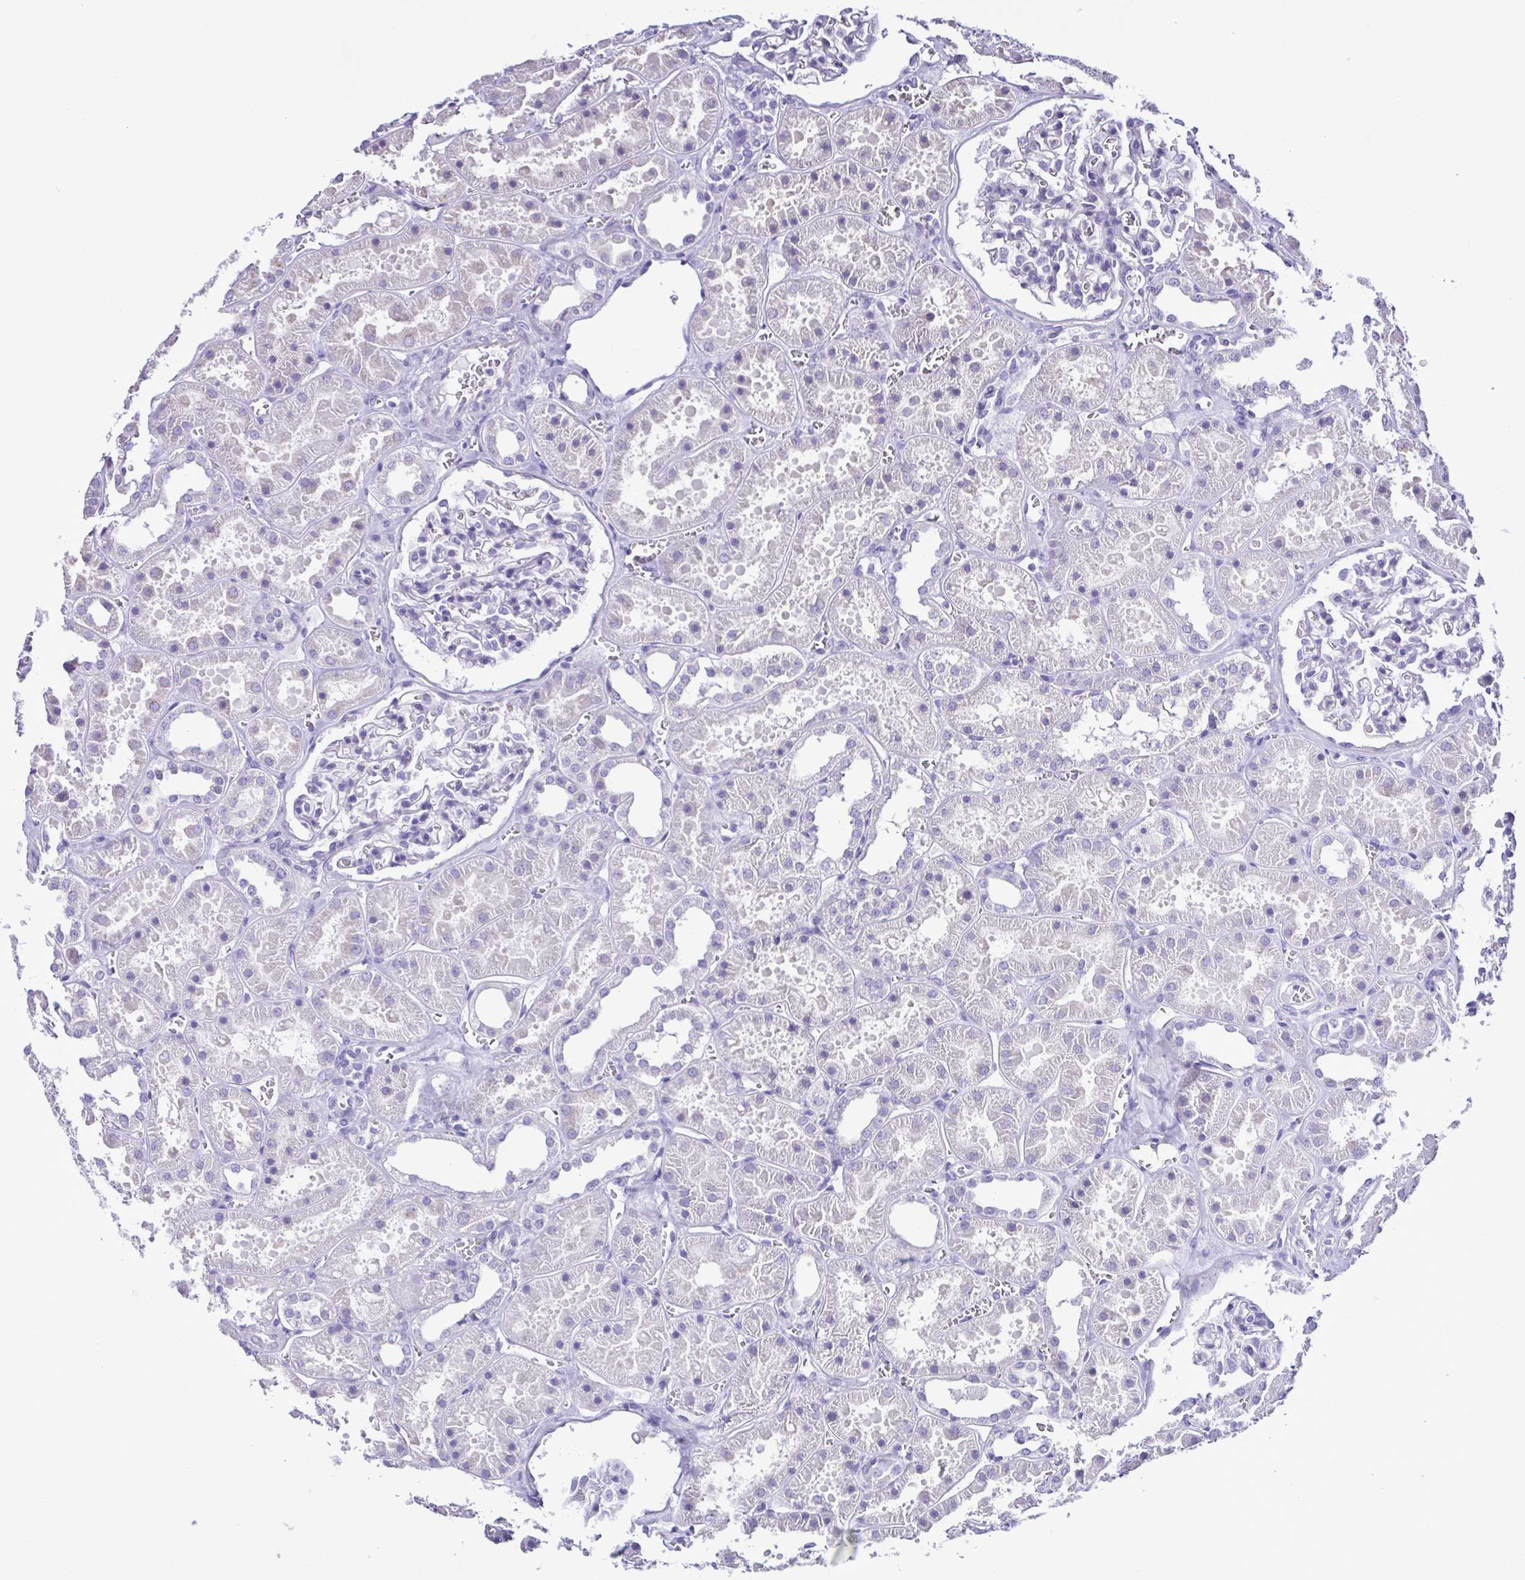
{"staining": {"intensity": "negative", "quantity": "none", "location": "none"}, "tissue": "kidney", "cell_type": "Cells in glomeruli", "image_type": "normal", "snomed": [{"axis": "morphology", "description": "Normal tissue, NOS"}, {"axis": "topography", "description": "Kidney"}], "caption": "DAB (3,3'-diaminobenzidine) immunohistochemical staining of normal human kidney demonstrates no significant positivity in cells in glomeruli.", "gene": "CBY2", "patient": {"sex": "female", "age": 41}}